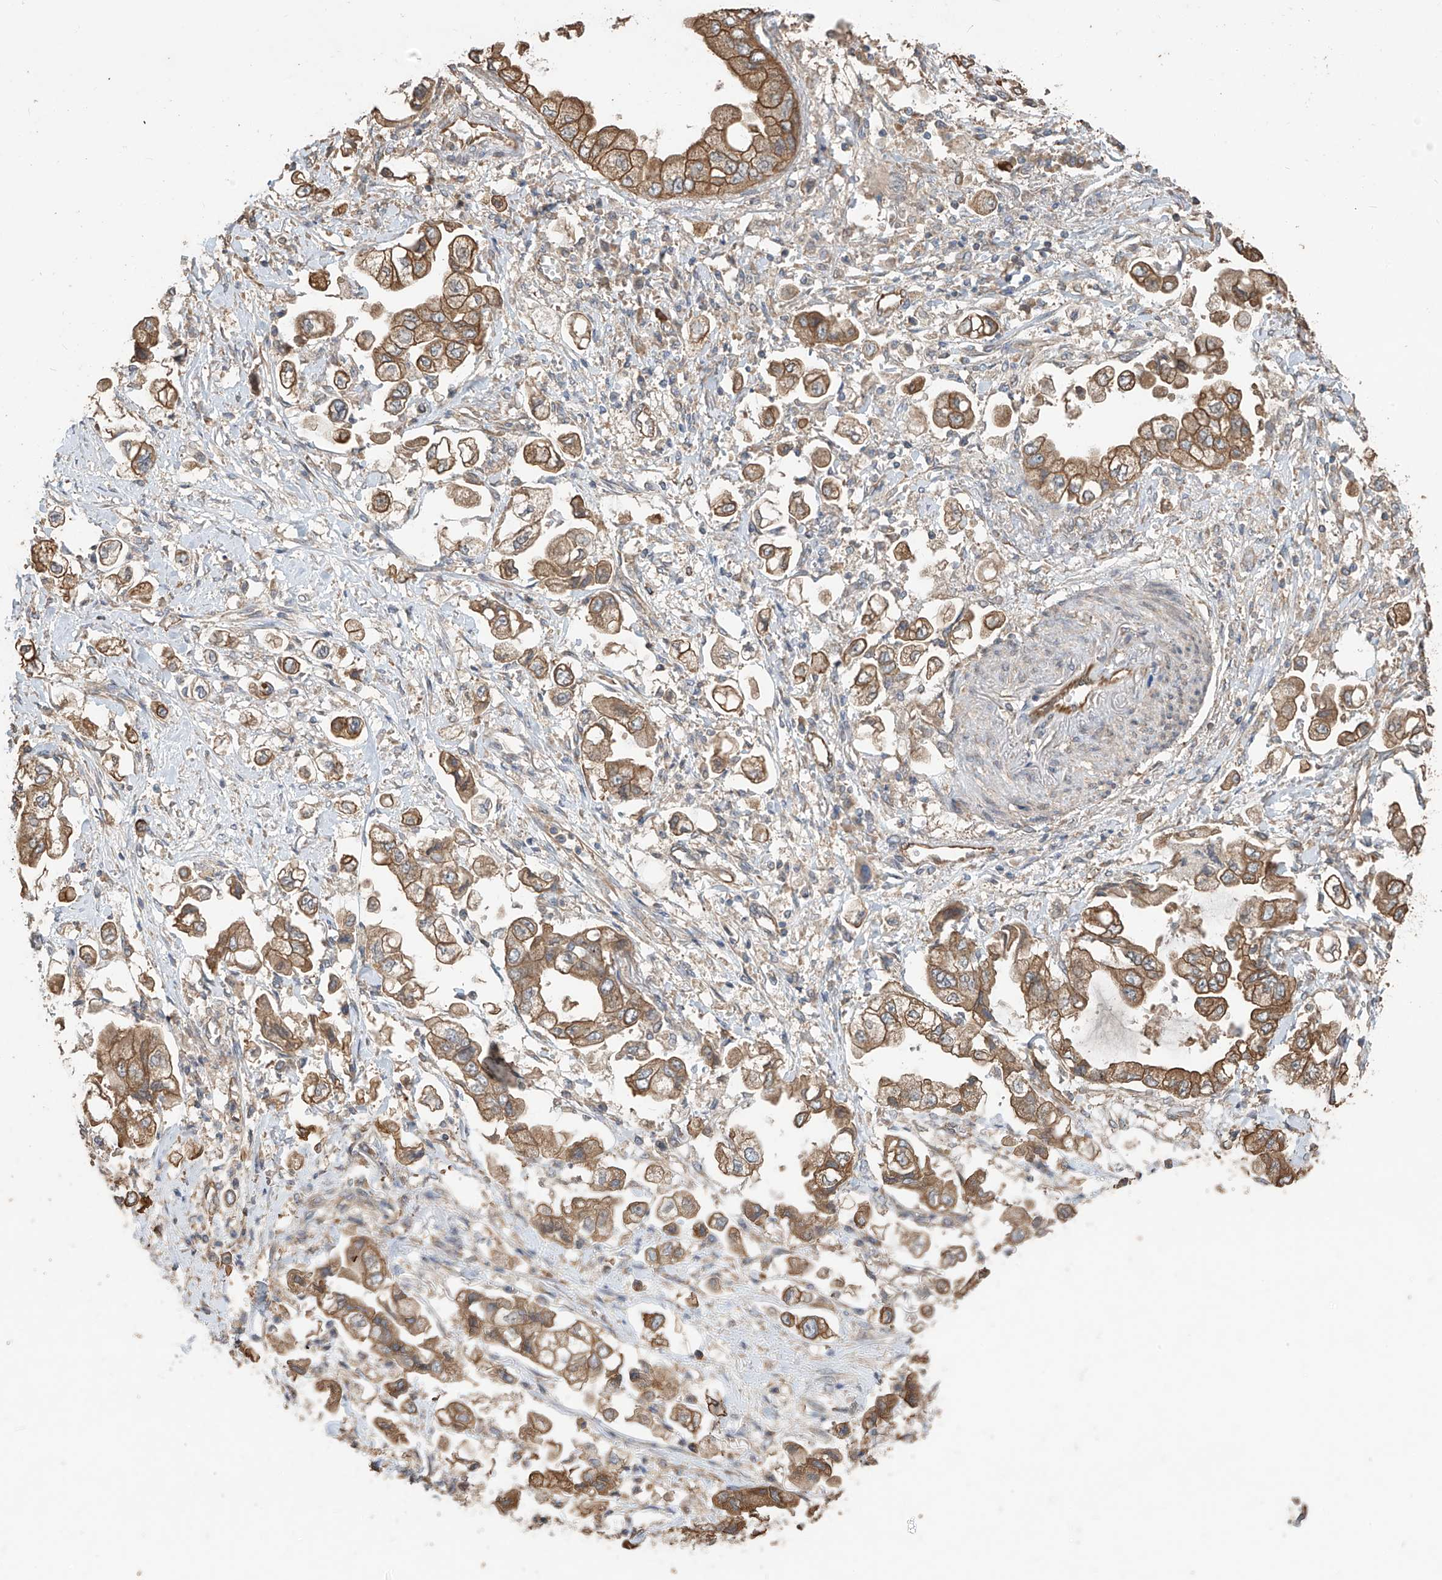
{"staining": {"intensity": "moderate", "quantity": ">75%", "location": "cytoplasmic/membranous"}, "tissue": "stomach cancer", "cell_type": "Tumor cells", "image_type": "cancer", "snomed": [{"axis": "morphology", "description": "Adenocarcinoma, NOS"}, {"axis": "topography", "description": "Stomach"}], "caption": "A medium amount of moderate cytoplasmic/membranous positivity is present in about >75% of tumor cells in adenocarcinoma (stomach) tissue.", "gene": "AGBL5", "patient": {"sex": "male", "age": 62}}